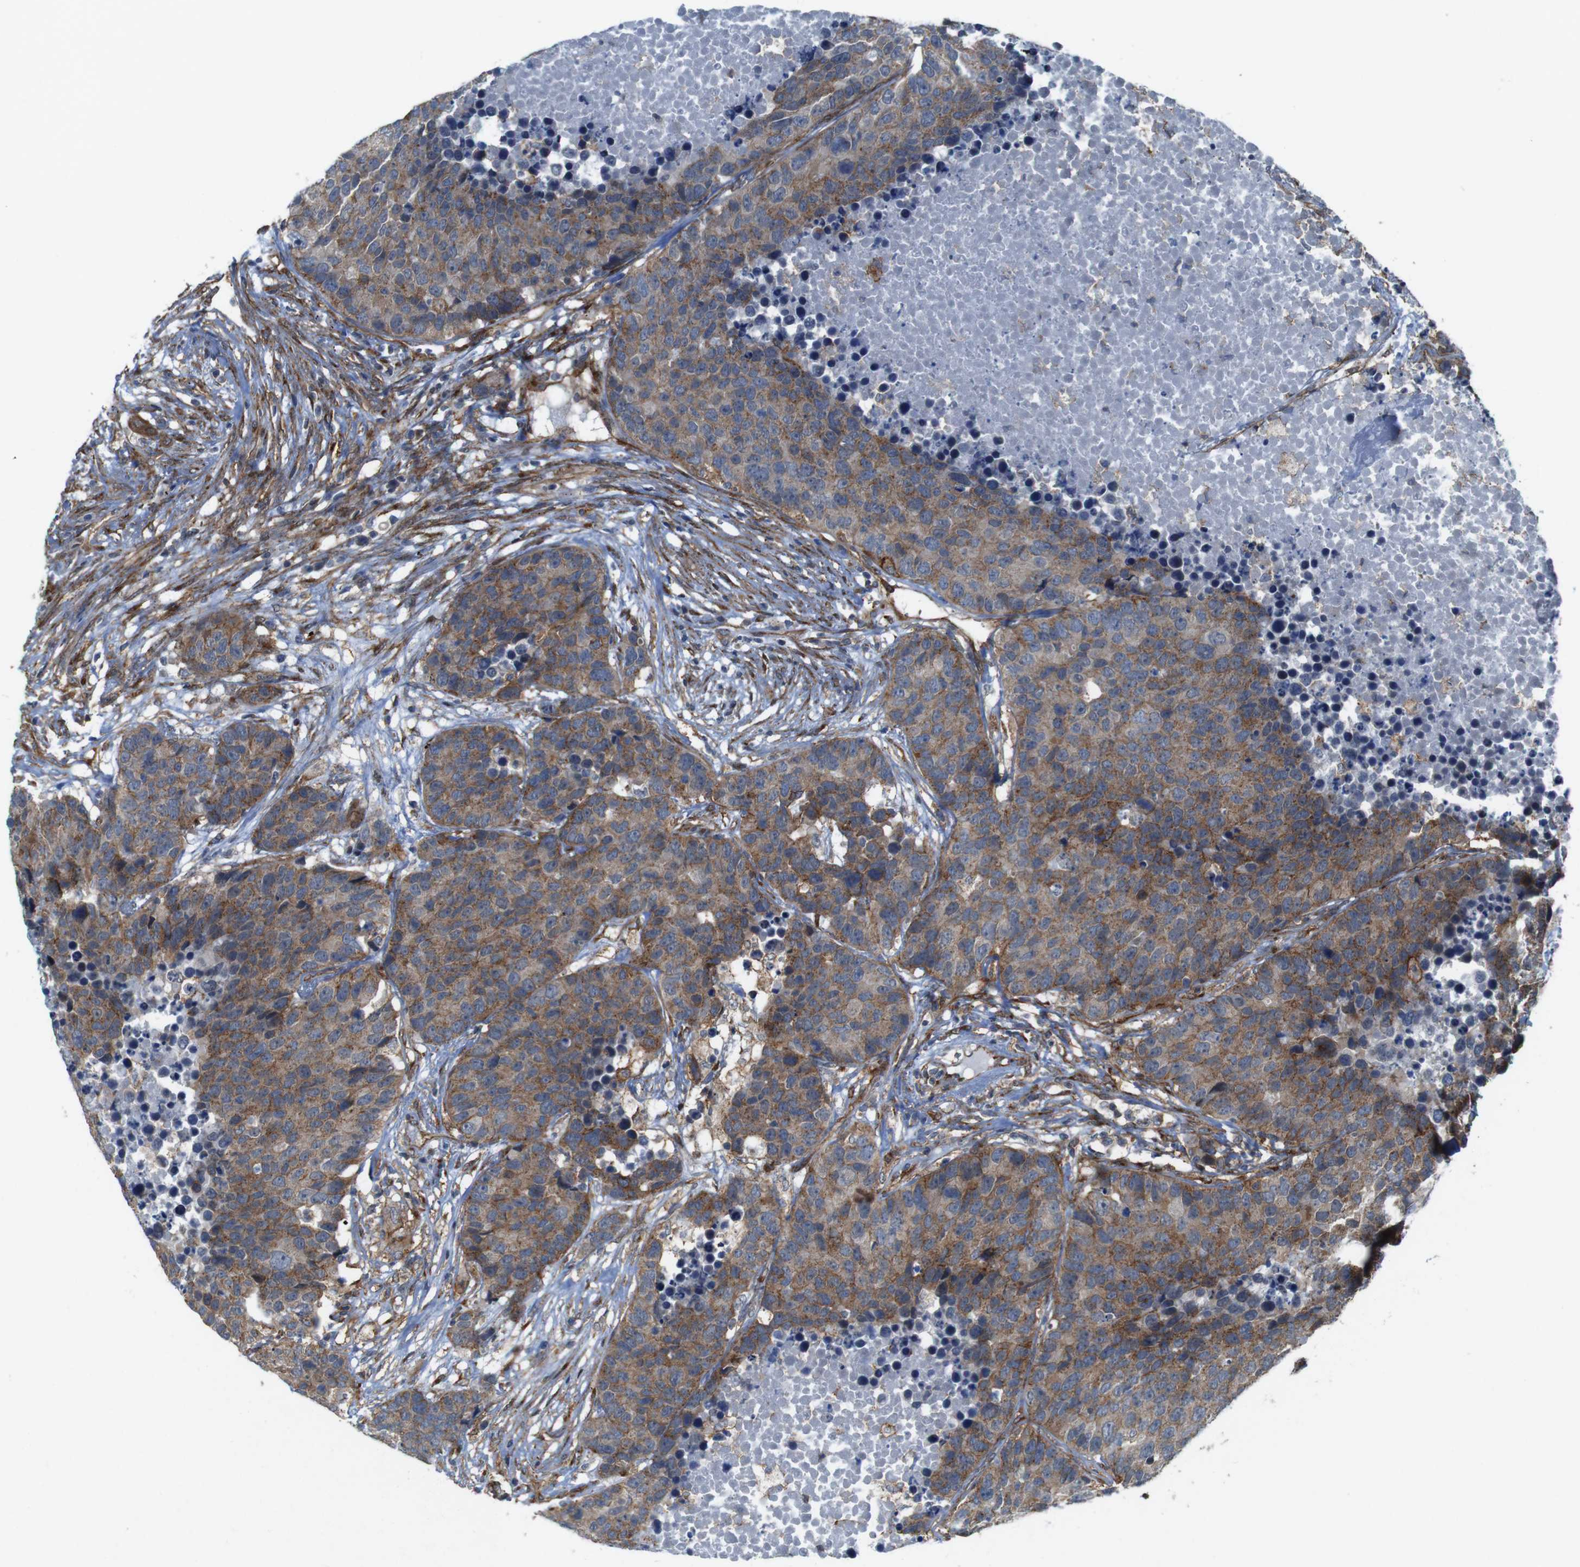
{"staining": {"intensity": "moderate", "quantity": ">75%", "location": "cytoplasmic/membranous"}, "tissue": "carcinoid", "cell_type": "Tumor cells", "image_type": "cancer", "snomed": [{"axis": "morphology", "description": "Carcinoid, malignant, NOS"}, {"axis": "topography", "description": "Lung"}], "caption": "Immunohistochemistry (IHC) photomicrograph of neoplastic tissue: human carcinoid (malignant) stained using immunohistochemistry displays medium levels of moderate protein expression localized specifically in the cytoplasmic/membranous of tumor cells, appearing as a cytoplasmic/membranous brown color.", "gene": "PTGER4", "patient": {"sex": "male", "age": 60}}